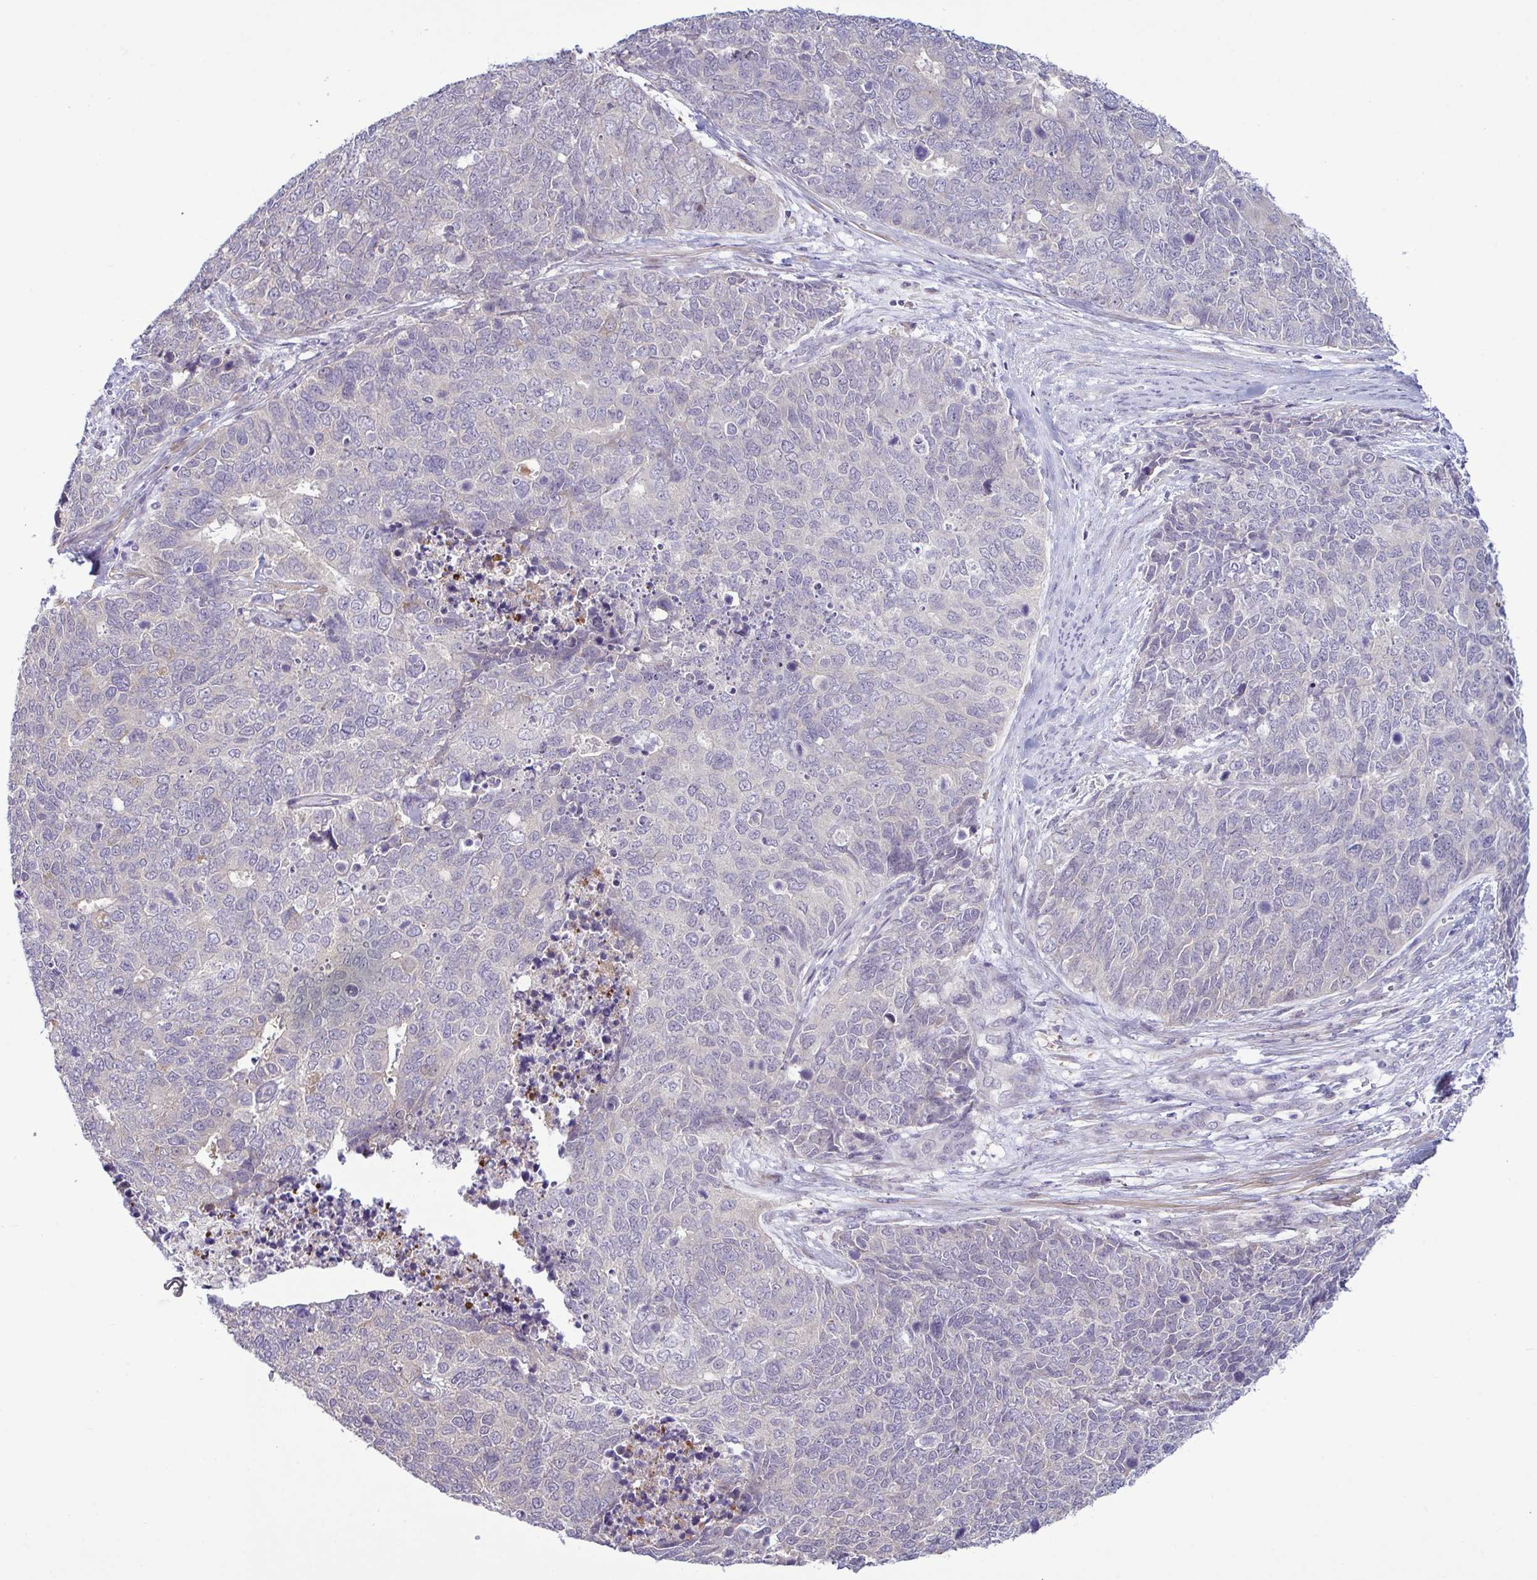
{"staining": {"intensity": "negative", "quantity": "none", "location": "none"}, "tissue": "cervical cancer", "cell_type": "Tumor cells", "image_type": "cancer", "snomed": [{"axis": "morphology", "description": "Adenocarcinoma, NOS"}, {"axis": "topography", "description": "Cervix"}], "caption": "Adenocarcinoma (cervical) was stained to show a protein in brown. There is no significant staining in tumor cells. Brightfield microscopy of immunohistochemistry stained with DAB (brown) and hematoxylin (blue), captured at high magnification.", "gene": "SYNPO2L", "patient": {"sex": "female", "age": 63}}